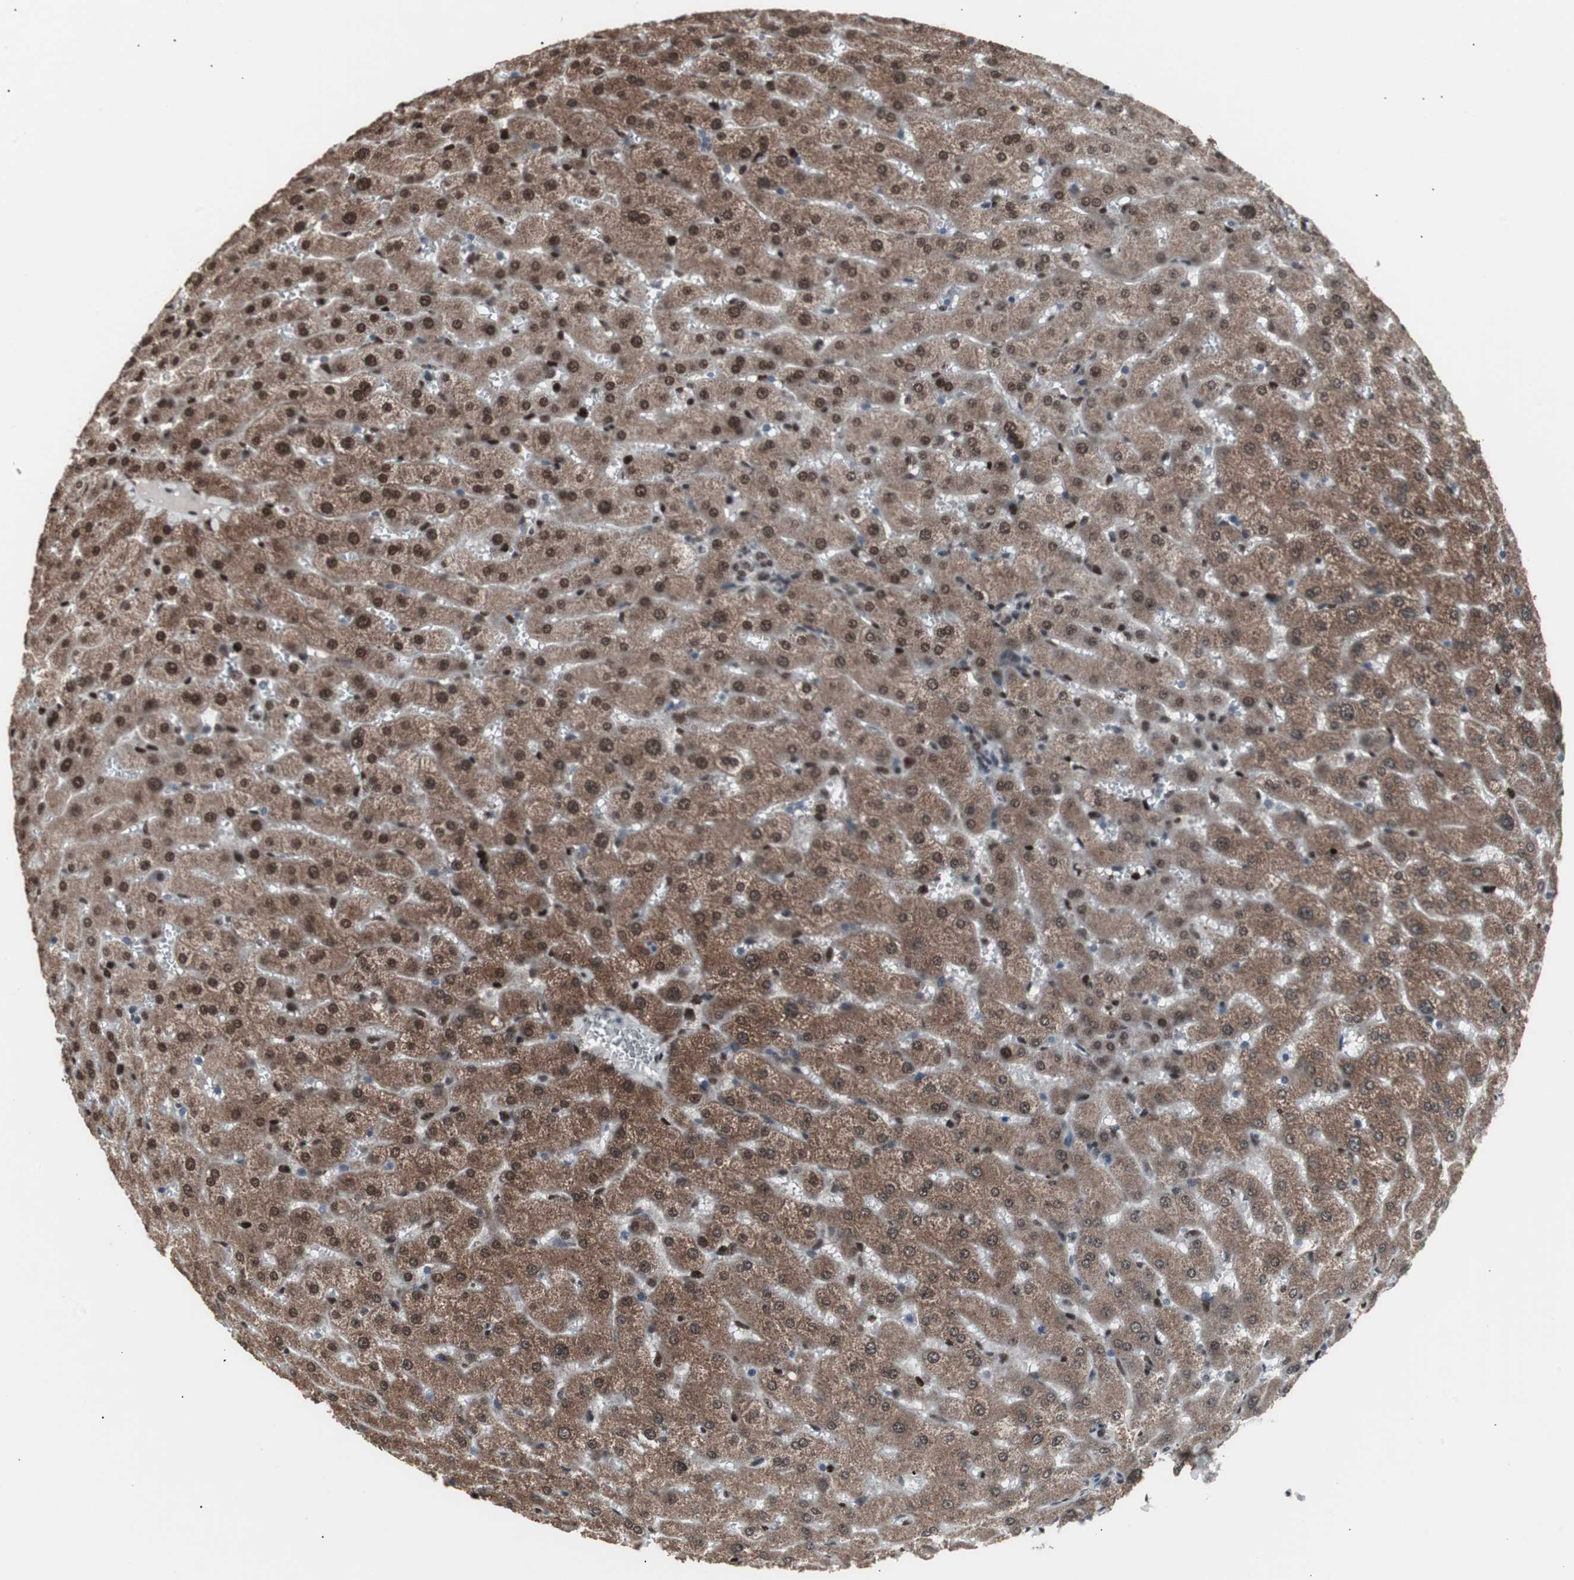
{"staining": {"intensity": "weak", "quantity": ">75%", "location": "cytoplasmic/membranous"}, "tissue": "liver", "cell_type": "Cholangiocytes", "image_type": "normal", "snomed": [{"axis": "morphology", "description": "Normal tissue, NOS"}, {"axis": "morphology", "description": "Fibrosis, NOS"}, {"axis": "topography", "description": "Liver"}], "caption": "Liver was stained to show a protein in brown. There is low levels of weak cytoplasmic/membranous expression in about >75% of cholangiocytes. (Stains: DAB in brown, nuclei in blue, Microscopy: brightfield microscopy at high magnification).", "gene": "RXRA", "patient": {"sex": "female", "age": 29}}